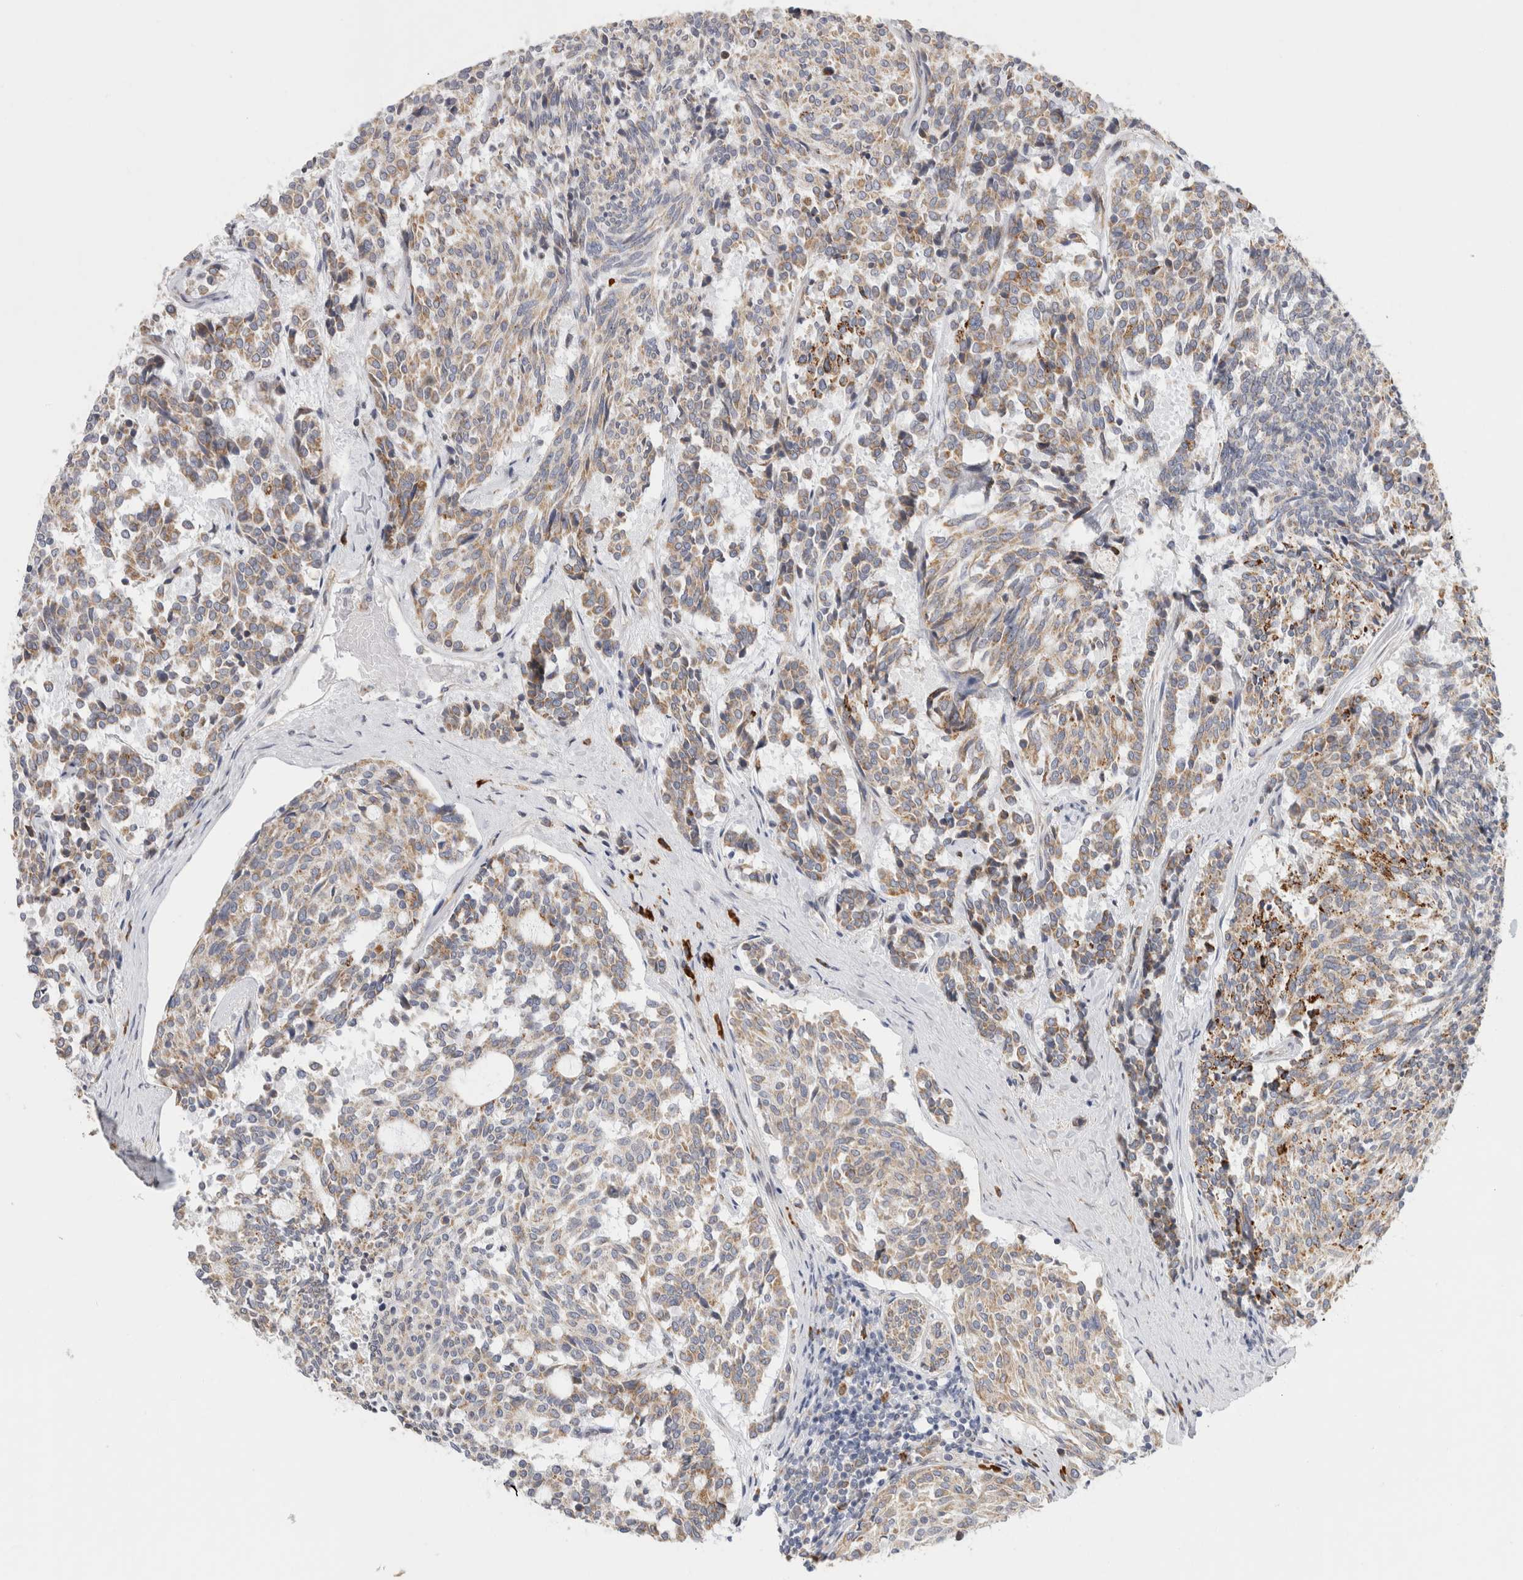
{"staining": {"intensity": "weak", "quantity": ">75%", "location": "cytoplasmic/membranous"}, "tissue": "carcinoid", "cell_type": "Tumor cells", "image_type": "cancer", "snomed": [{"axis": "morphology", "description": "Carcinoid, malignant, NOS"}, {"axis": "topography", "description": "Pancreas"}], "caption": "The immunohistochemical stain highlights weak cytoplasmic/membranous staining in tumor cells of carcinoid (malignant) tissue. (Stains: DAB (3,3'-diaminobenzidine) in brown, nuclei in blue, Microscopy: brightfield microscopy at high magnification).", "gene": "RPN2", "patient": {"sex": "female", "age": 54}}